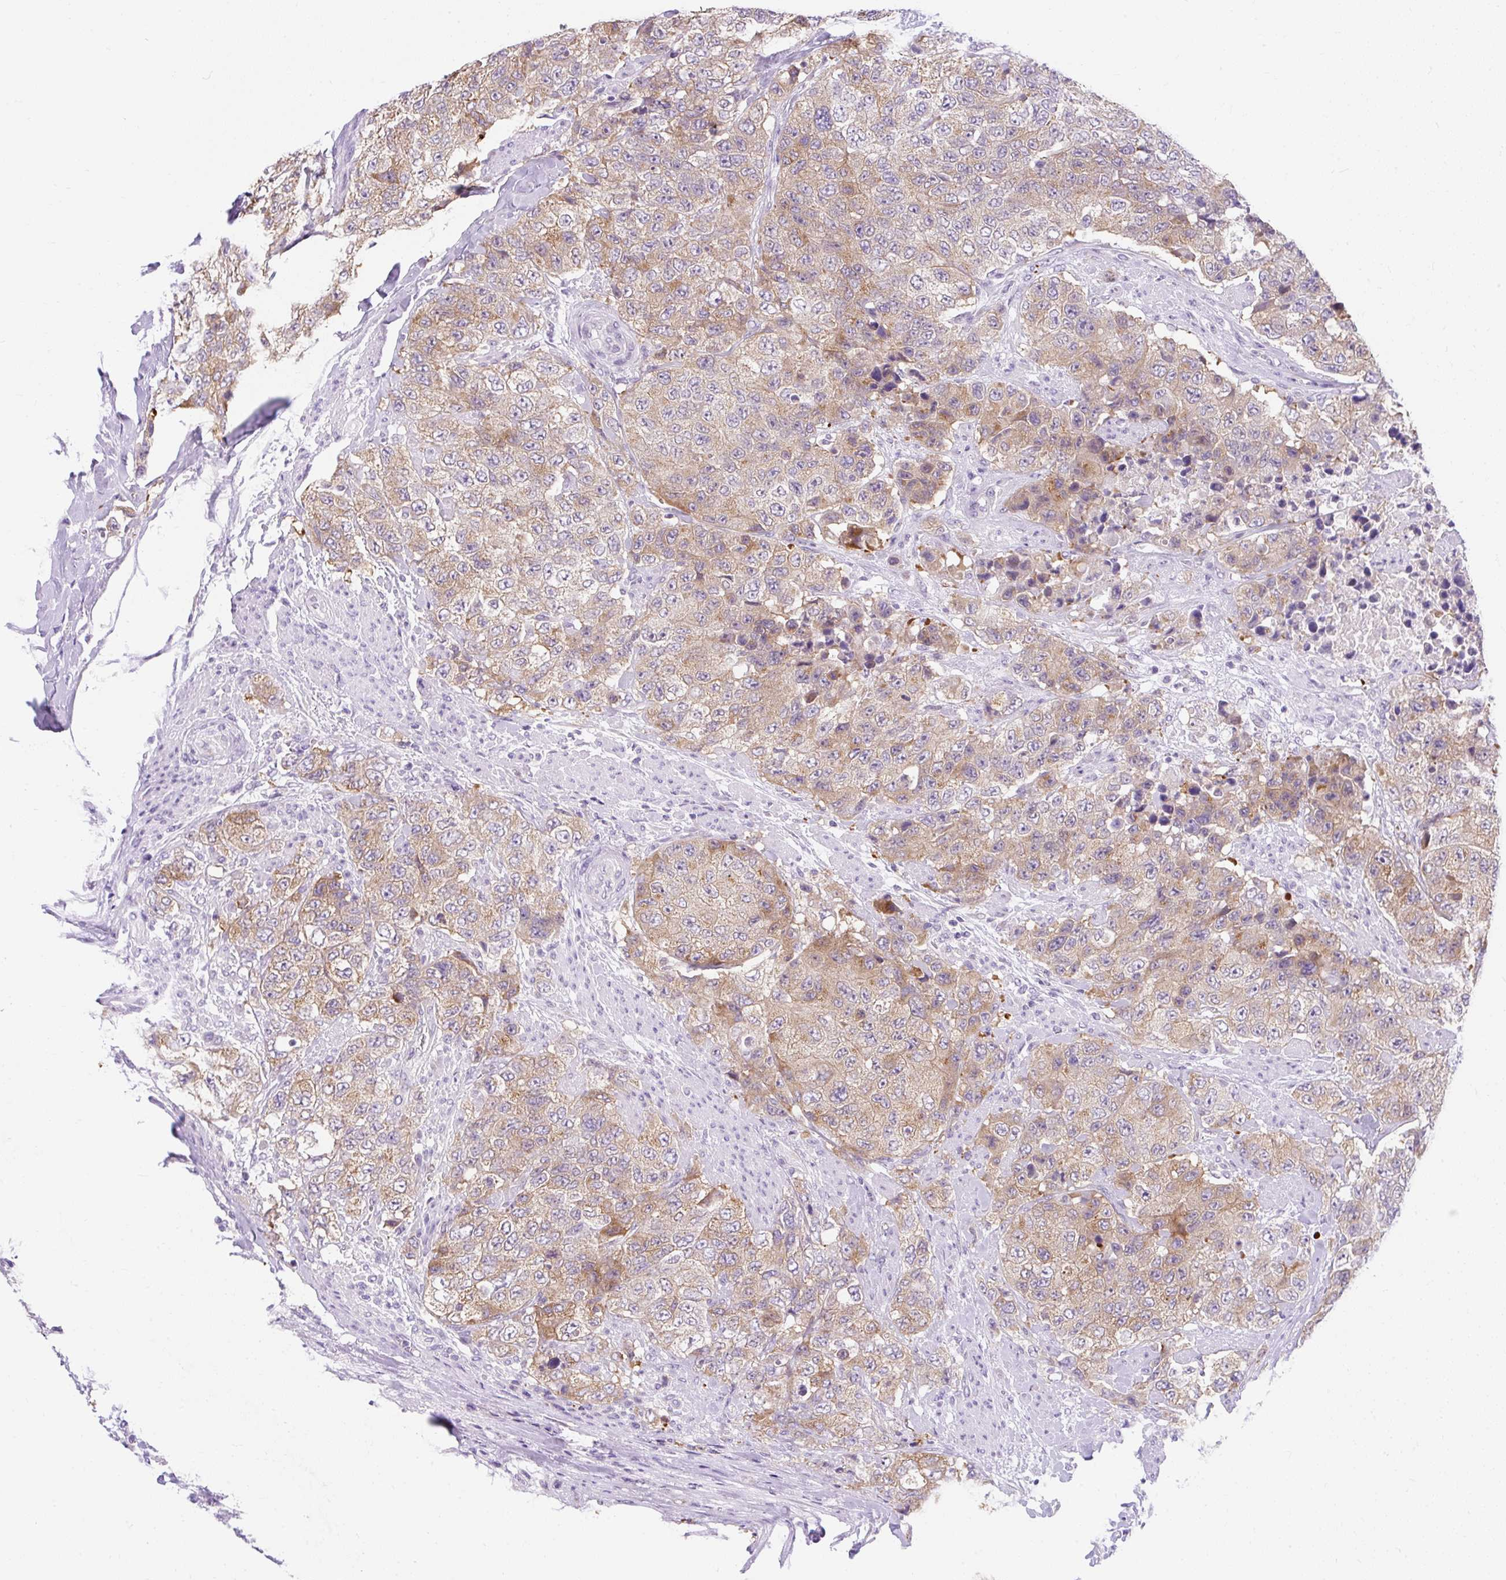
{"staining": {"intensity": "moderate", "quantity": ">75%", "location": "cytoplasmic/membranous"}, "tissue": "urothelial cancer", "cell_type": "Tumor cells", "image_type": "cancer", "snomed": [{"axis": "morphology", "description": "Urothelial carcinoma, High grade"}, {"axis": "topography", "description": "Urinary bladder"}], "caption": "Brown immunohistochemical staining in human high-grade urothelial carcinoma reveals moderate cytoplasmic/membranous staining in about >75% of tumor cells.", "gene": "GOLGA8A", "patient": {"sex": "female", "age": 78}}